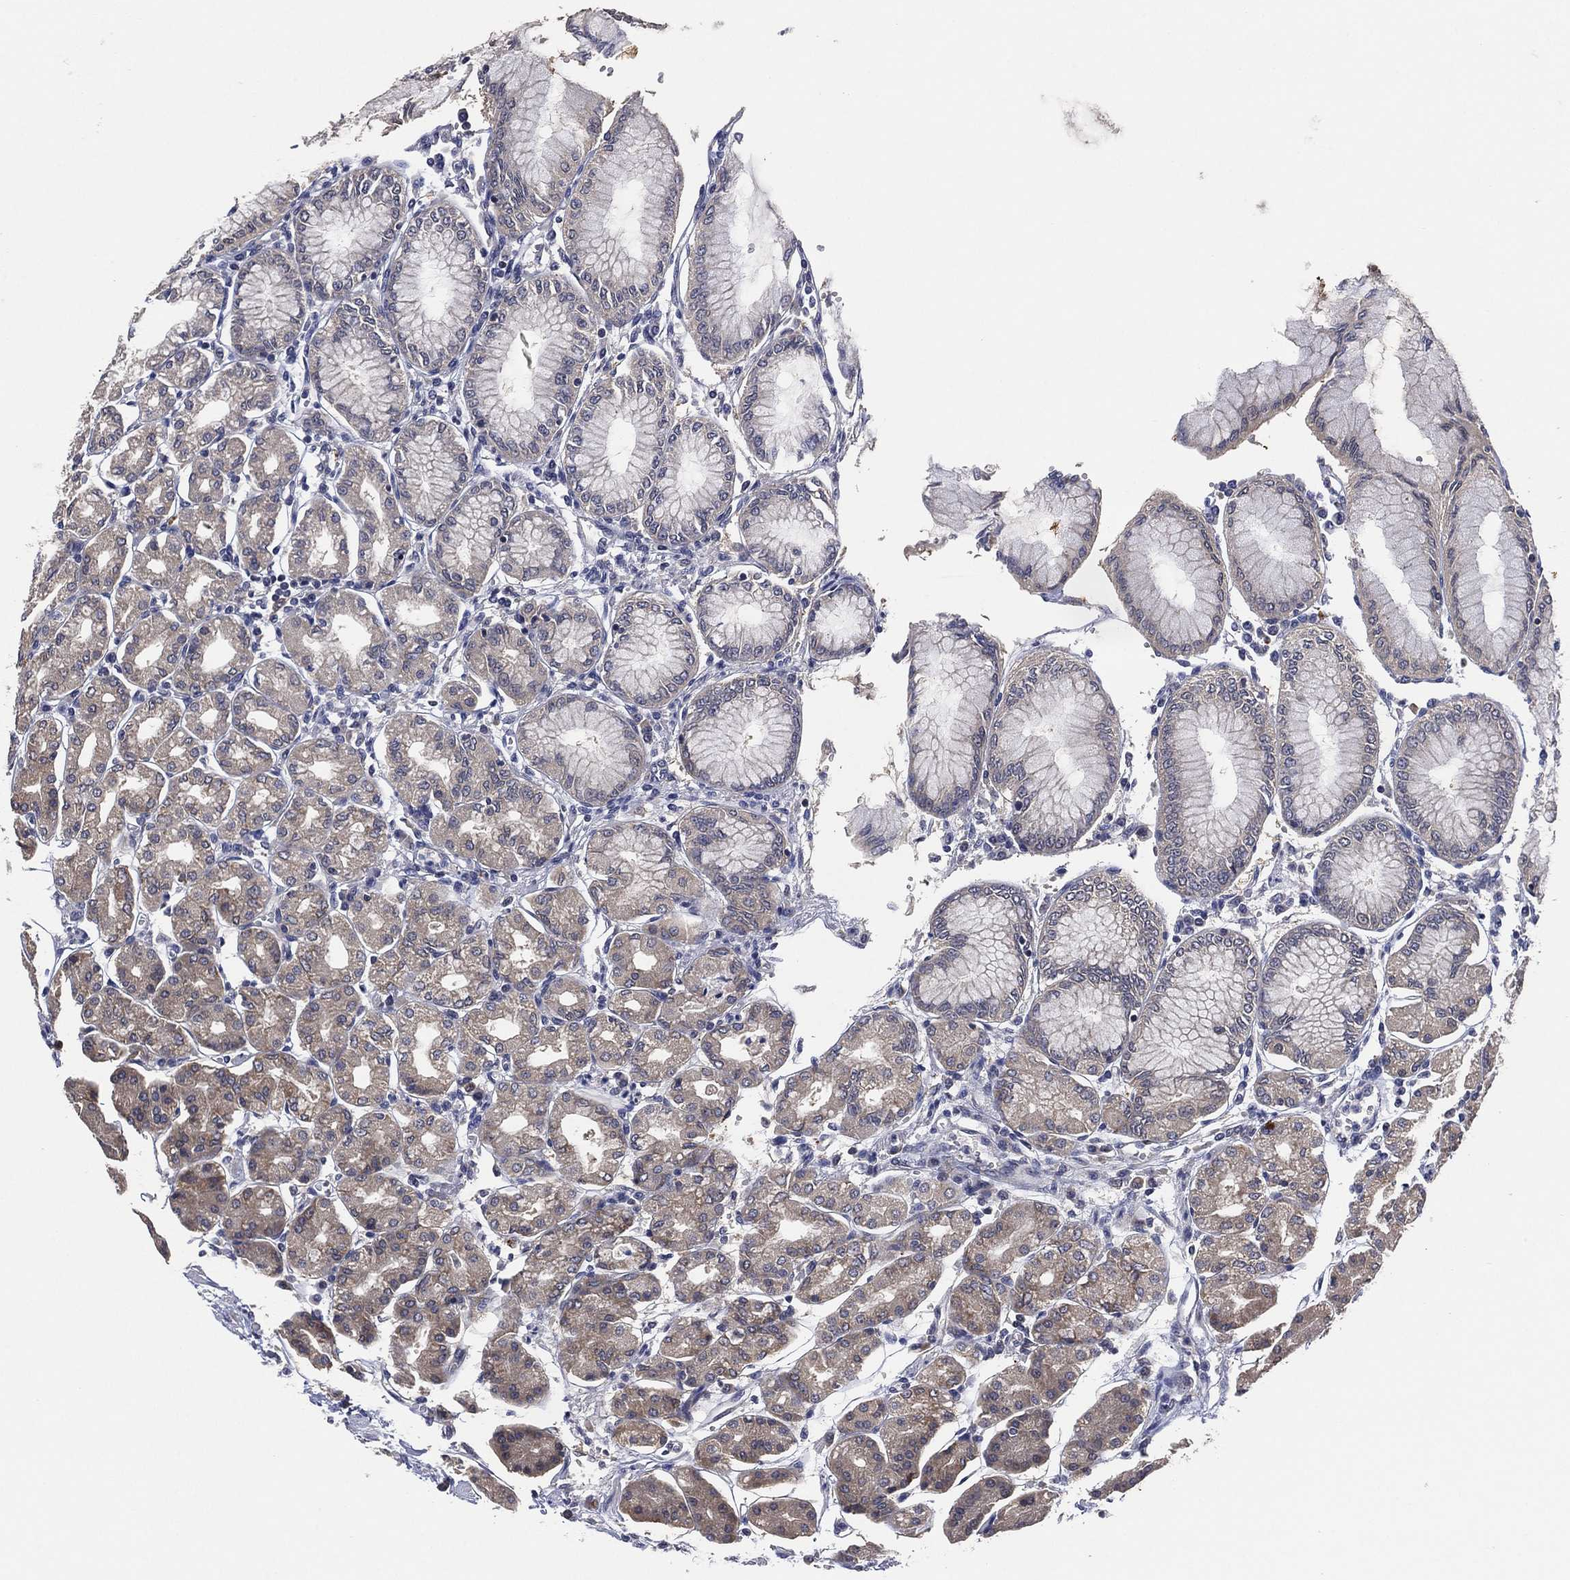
{"staining": {"intensity": "weak", "quantity": "25%-75%", "location": "cytoplasmic/membranous"}, "tissue": "stomach", "cell_type": "Glandular cells", "image_type": "normal", "snomed": [{"axis": "morphology", "description": "Normal tissue, NOS"}, {"axis": "topography", "description": "Skeletal muscle"}, {"axis": "topography", "description": "Stomach"}], "caption": "IHC of normal human stomach displays low levels of weak cytoplasmic/membranous expression in approximately 25%-75% of glandular cells.", "gene": "SELENOO", "patient": {"sex": "female", "age": 57}}